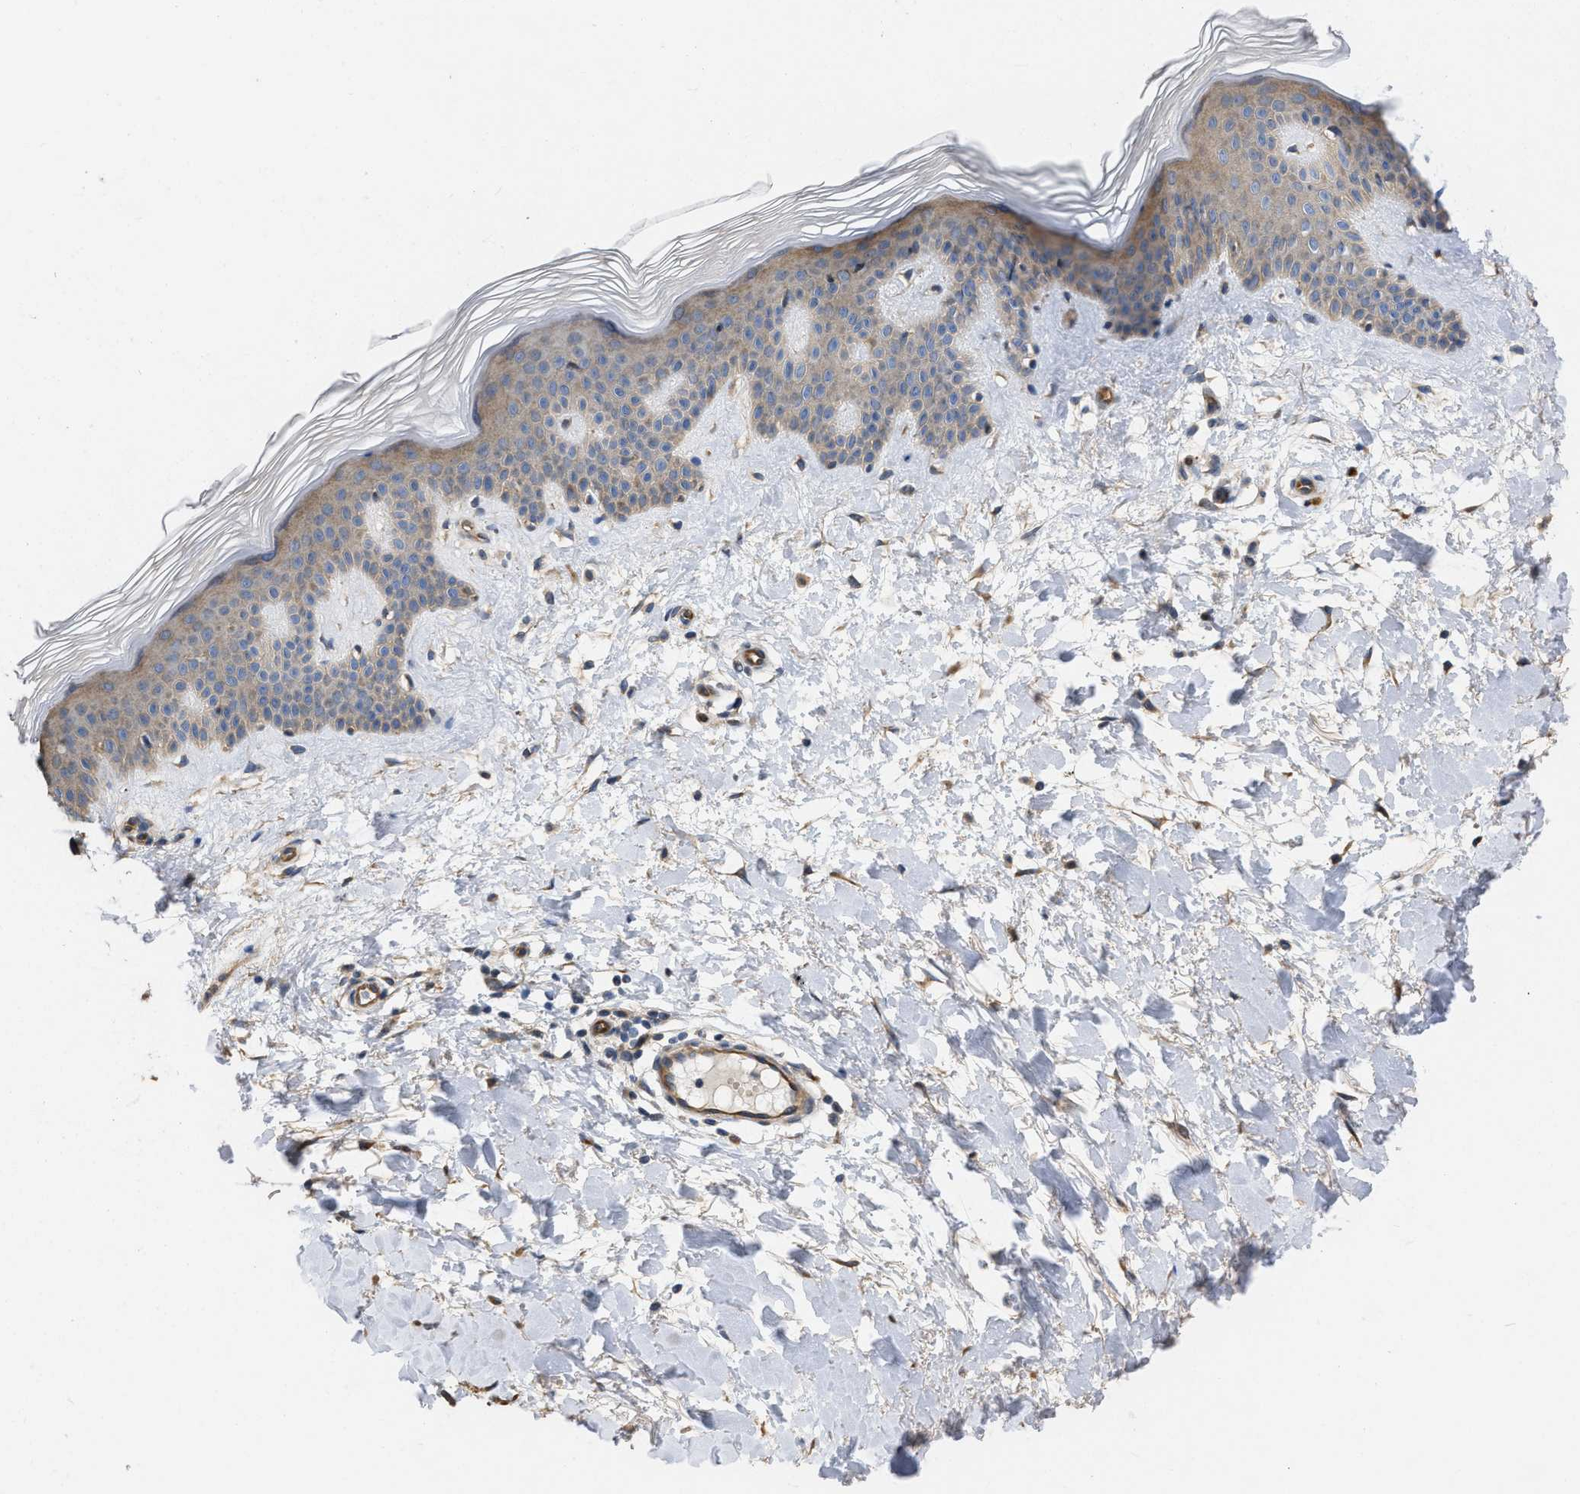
{"staining": {"intensity": "moderate", "quantity": ">75%", "location": "cytoplasmic/membranous"}, "tissue": "skin", "cell_type": "Fibroblasts", "image_type": "normal", "snomed": [{"axis": "morphology", "description": "Normal tissue, NOS"}, {"axis": "morphology", "description": "Malignant melanoma, Metastatic site"}, {"axis": "topography", "description": "Skin"}], "caption": "Immunohistochemical staining of normal human skin displays >75% levels of moderate cytoplasmic/membranous protein staining in about >75% of fibroblasts.", "gene": "SLC4A11", "patient": {"sex": "male", "age": 41}}